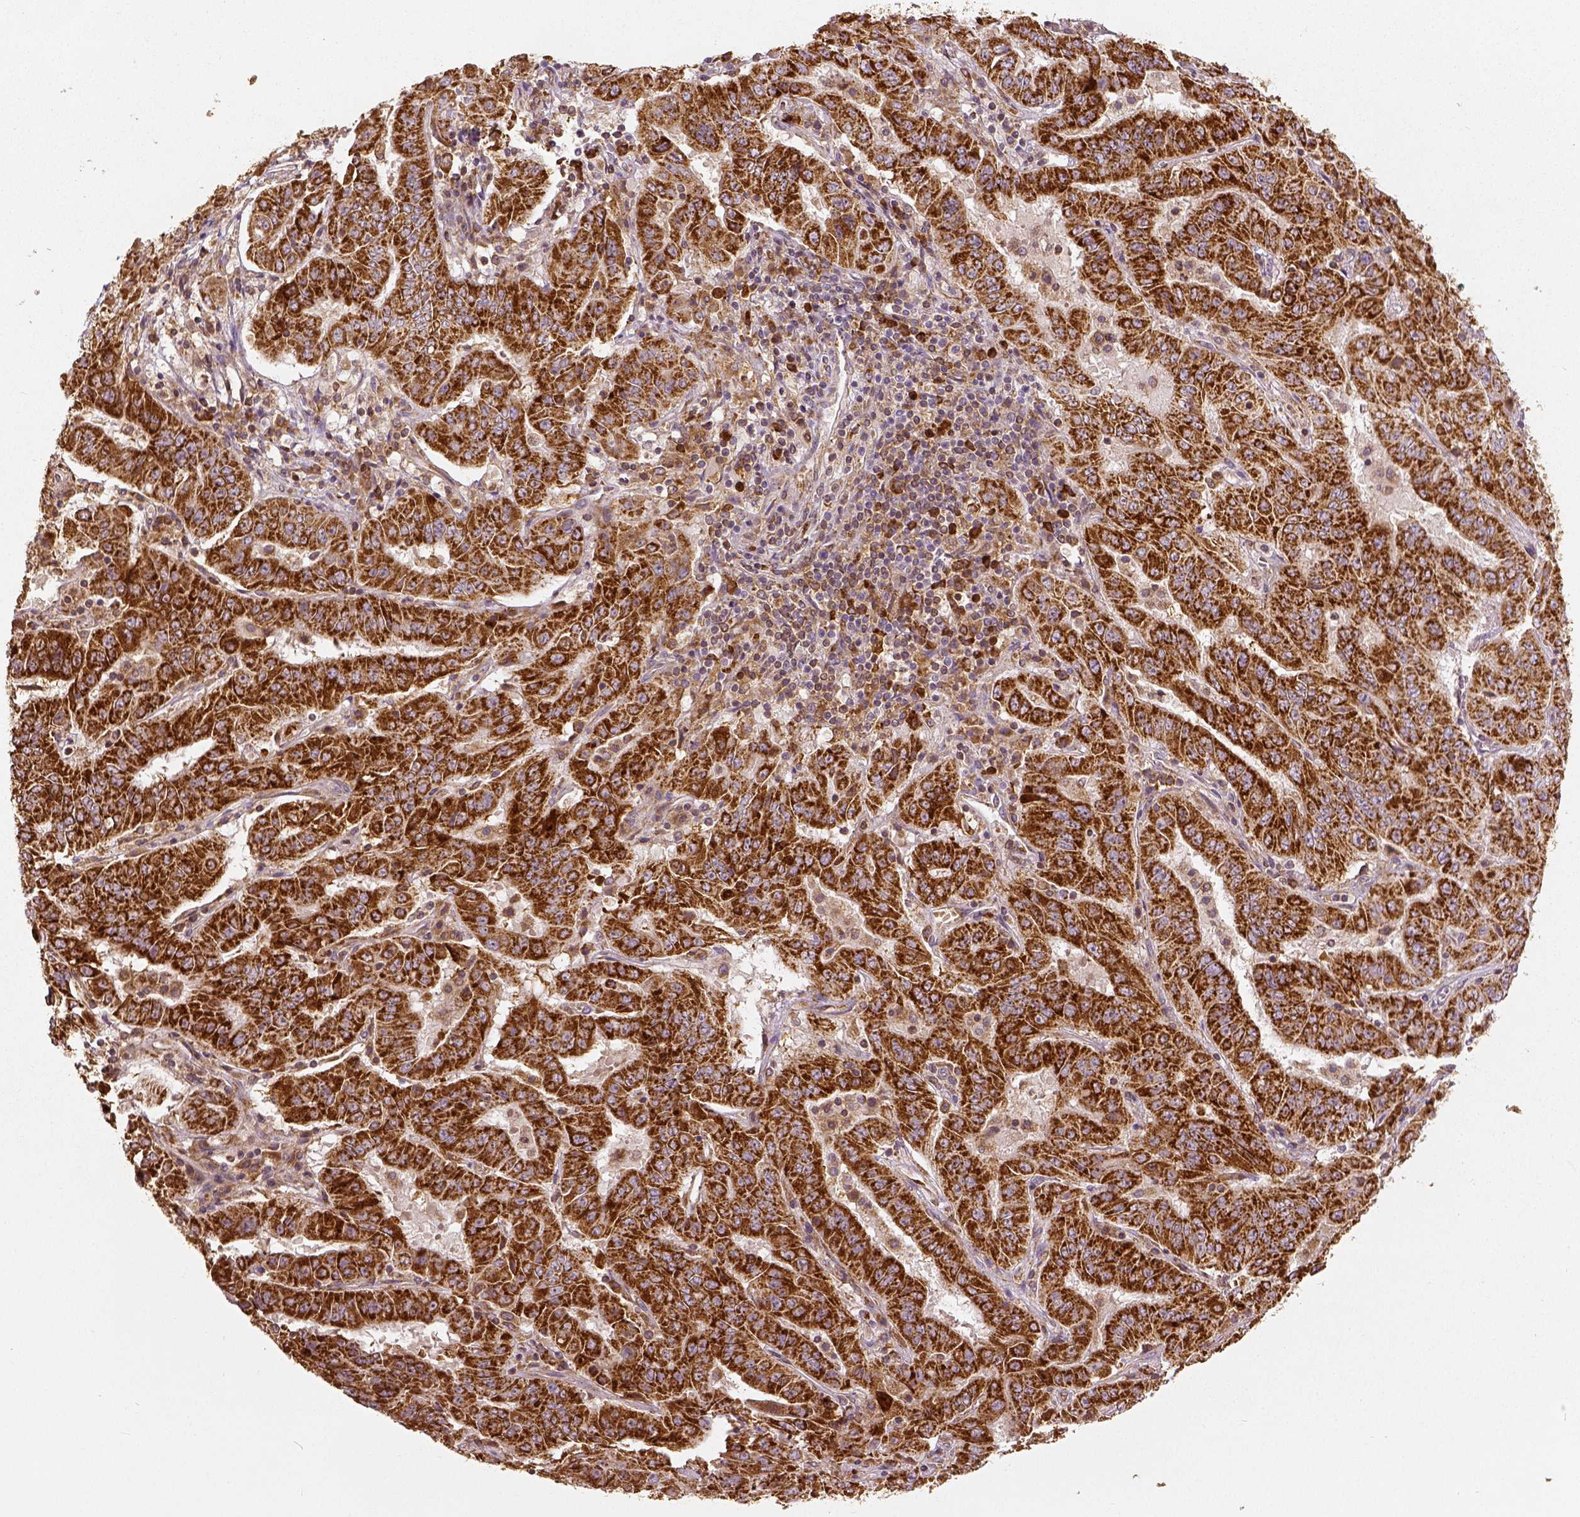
{"staining": {"intensity": "strong", "quantity": ">75%", "location": "cytoplasmic/membranous"}, "tissue": "pancreatic cancer", "cell_type": "Tumor cells", "image_type": "cancer", "snomed": [{"axis": "morphology", "description": "Adenocarcinoma, NOS"}, {"axis": "topography", "description": "Pancreas"}], "caption": "Human pancreatic cancer stained with a protein marker displays strong staining in tumor cells.", "gene": "PGAM5", "patient": {"sex": "male", "age": 63}}